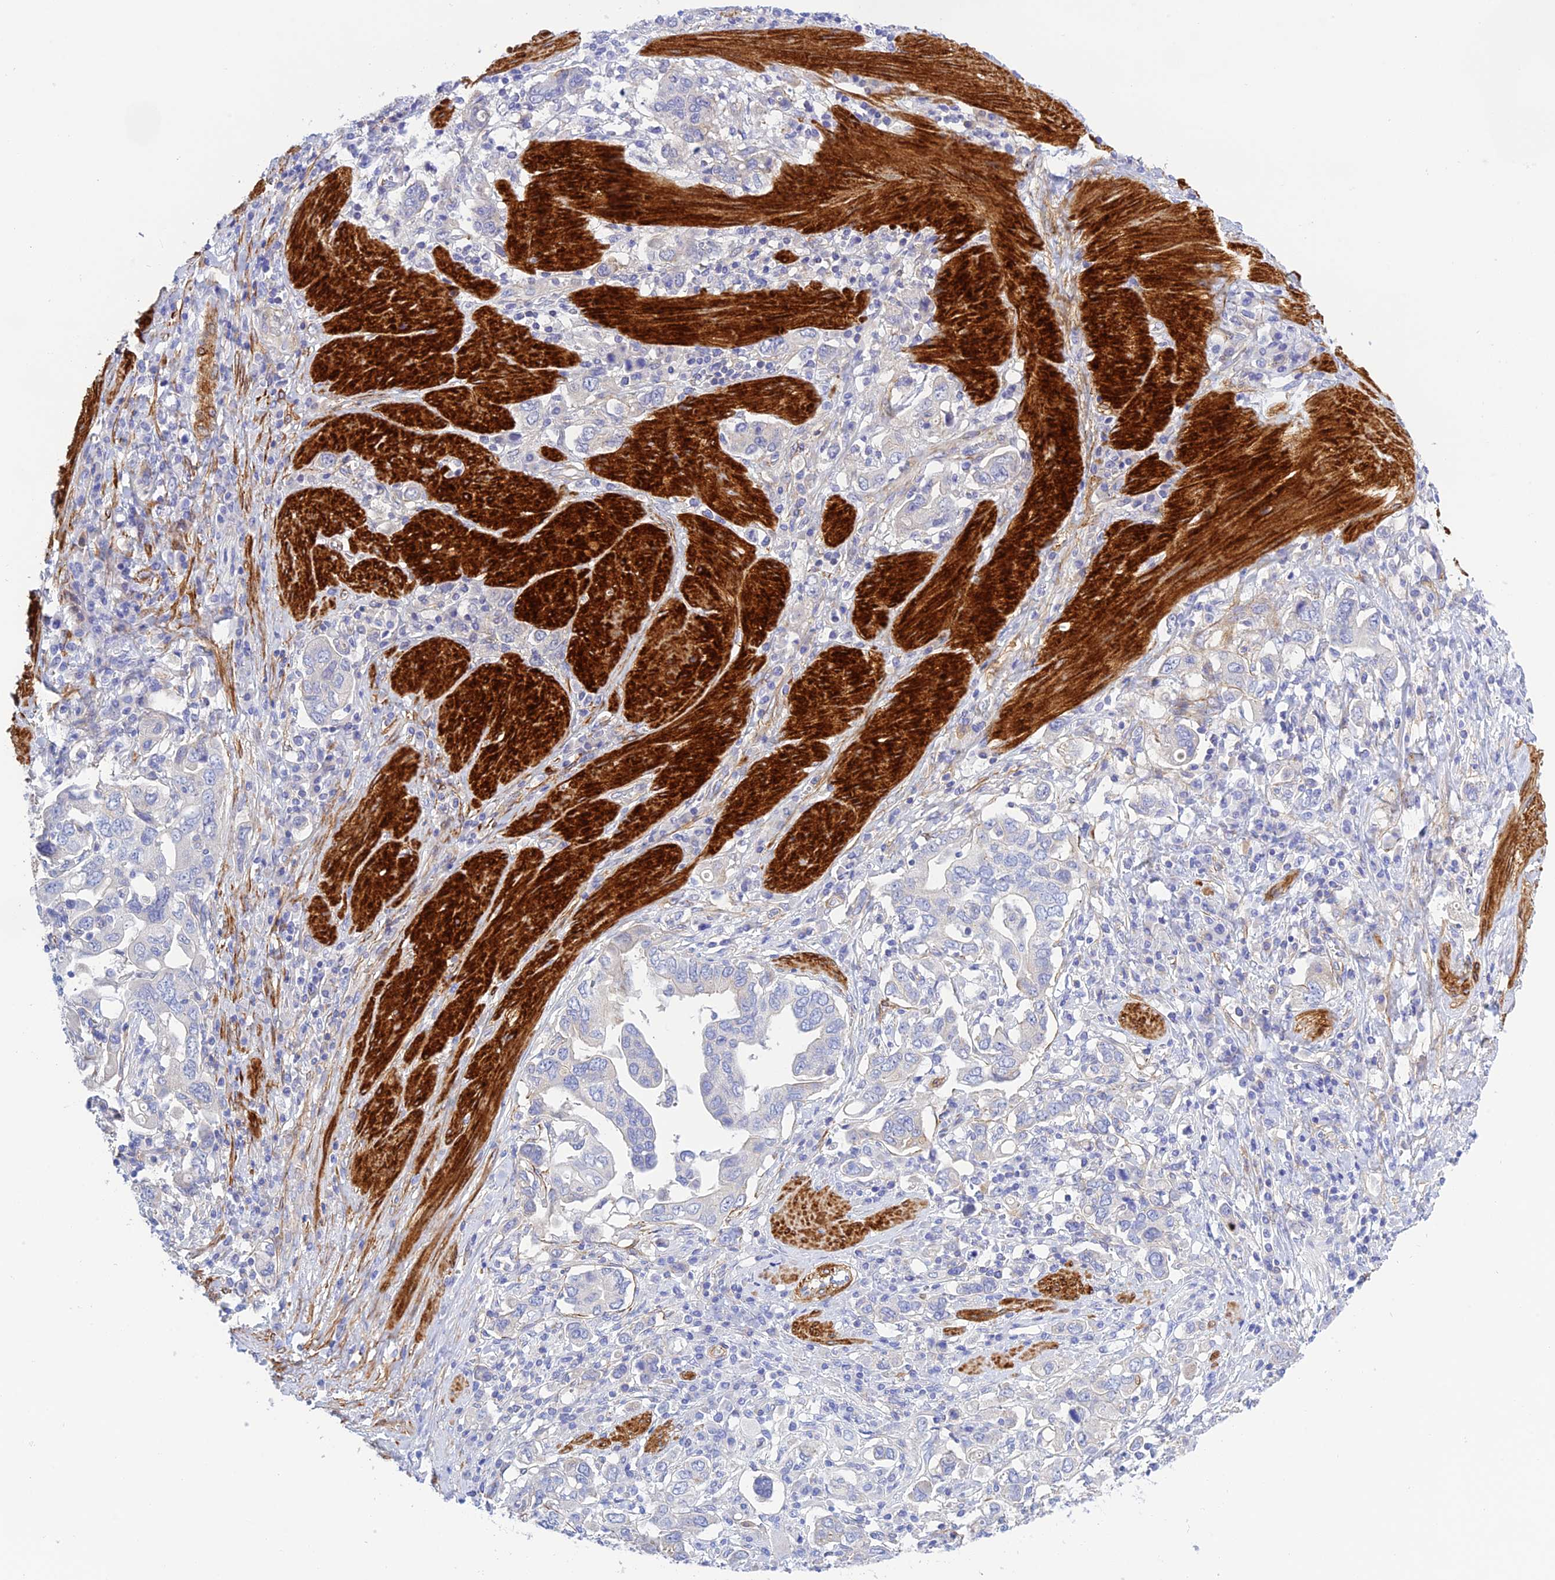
{"staining": {"intensity": "negative", "quantity": "none", "location": "none"}, "tissue": "stomach cancer", "cell_type": "Tumor cells", "image_type": "cancer", "snomed": [{"axis": "morphology", "description": "Adenocarcinoma, NOS"}, {"axis": "topography", "description": "Stomach, upper"}, {"axis": "topography", "description": "Stomach"}], "caption": "Tumor cells are negative for protein expression in human stomach adenocarcinoma. (DAB IHC, high magnification).", "gene": "ZDHHC16", "patient": {"sex": "male", "age": 62}}